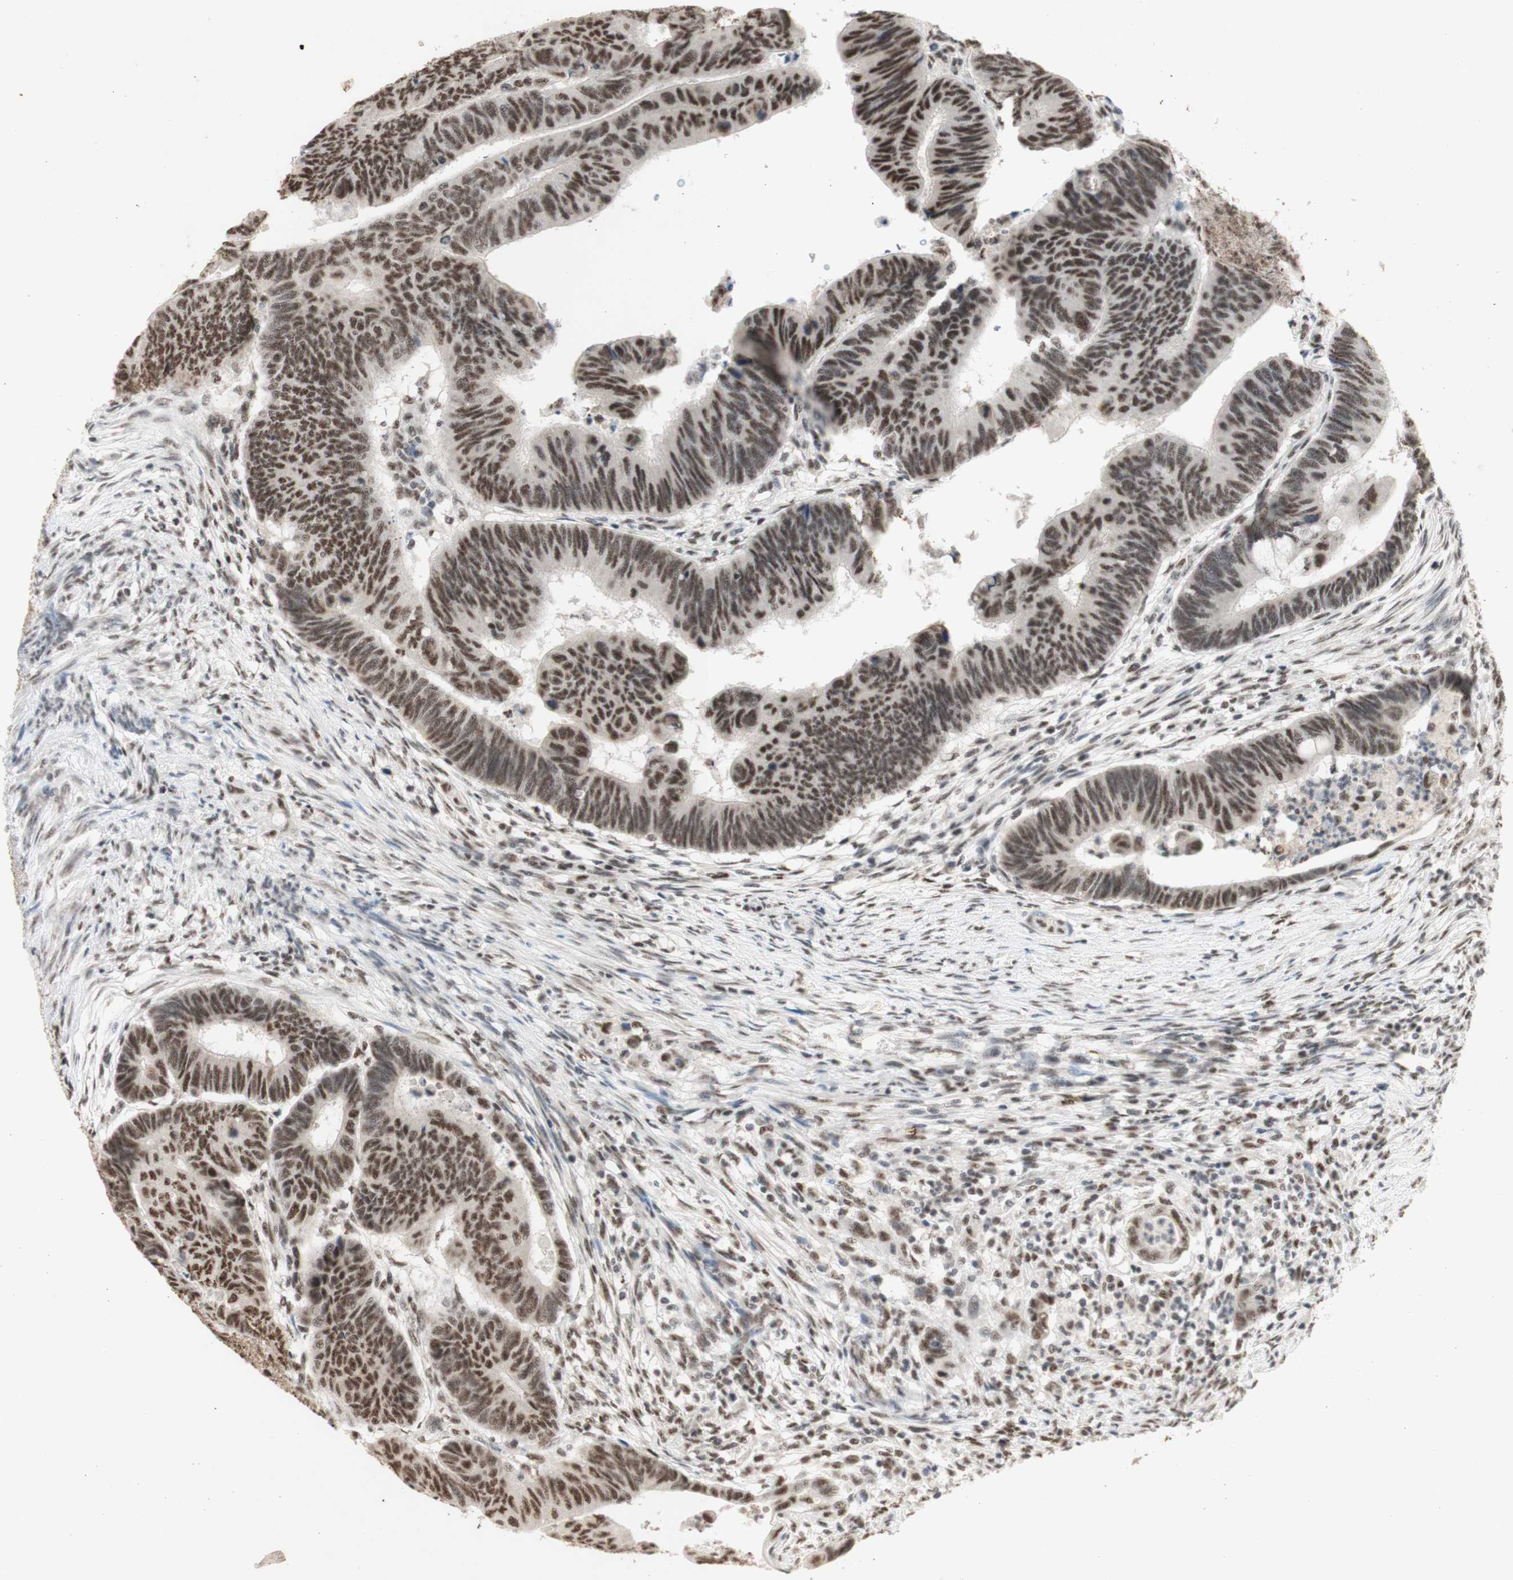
{"staining": {"intensity": "moderate", "quantity": ">75%", "location": "nuclear"}, "tissue": "colorectal cancer", "cell_type": "Tumor cells", "image_type": "cancer", "snomed": [{"axis": "morphology", "description": "Normal tissue, NOS"}, {"axis": "morphology", "description": "Adenocarcinoma, NOS"}, {"axis": "topography", "description": "Rectum"}, {"axis": "topography", "description": "Peripheral nerve tissue"}], "caption": "Protein staining displays moderate nuclear positivity in approximately >75% of tumor cells in adenocarcinoma (colorectal). (DAB IHC, brown staining for protein, blue staining for nuclei).", "gene": "SNRPB", "patient": {"sex": "male", "age": 92}}